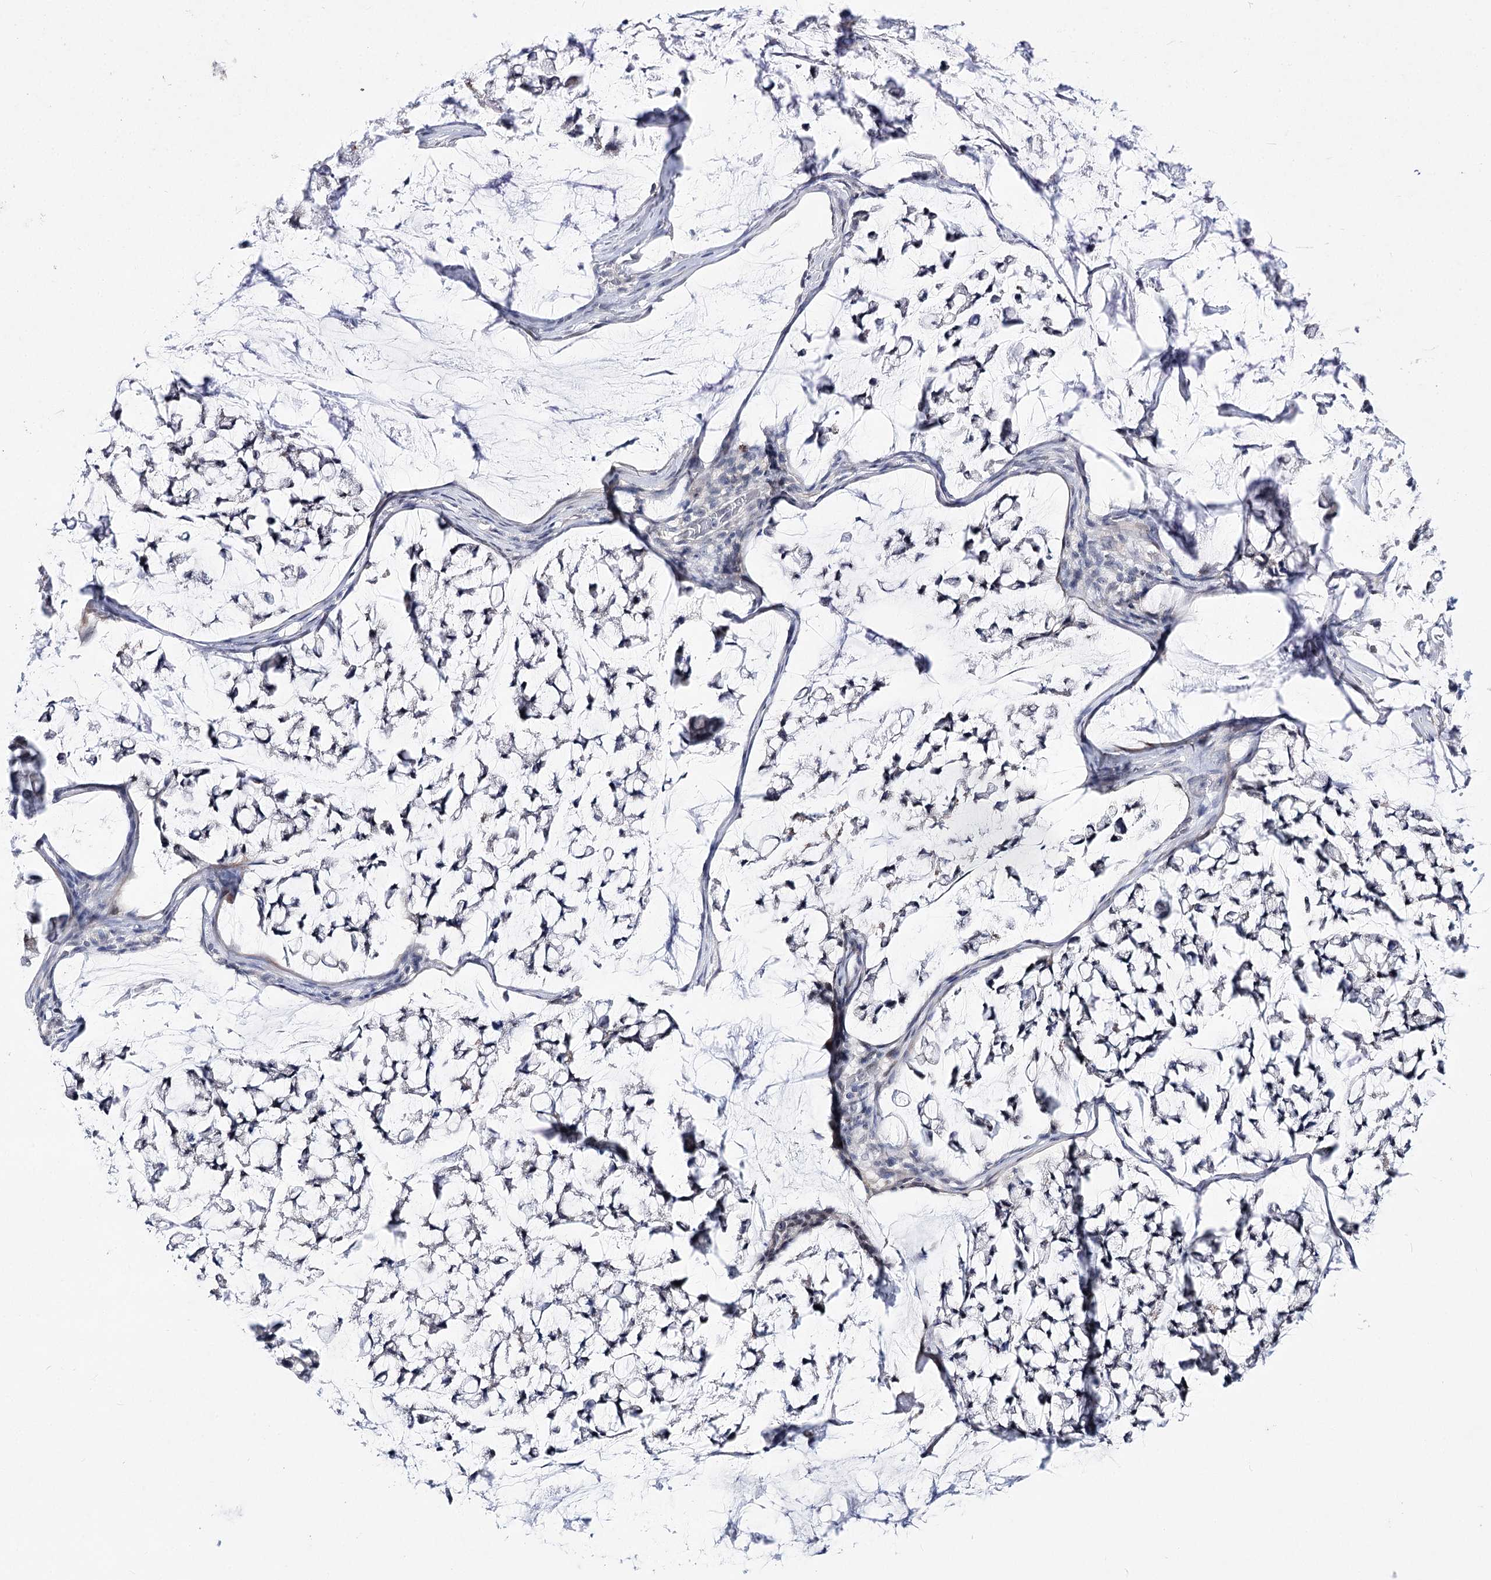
{"staining": {"intensity": "negative", "quantity": "none", "location": "none"}, "tissue": "stomach cancer", "cell_type": "Tumor cells", "image_type": "cancer", "snomed": [{"axis": "morphology", "description": "Adenocarcinoma, NOS"}, {"axis": "topography", "description": "Stomach, lower"}], "caption": "A micrograph of stomach cancer stained for a protein shows no brown staining in tumor cells. Nuclei are stained in blue.", "gene": "ATP10B", "patient": {"sex": "male", "age": 67}}